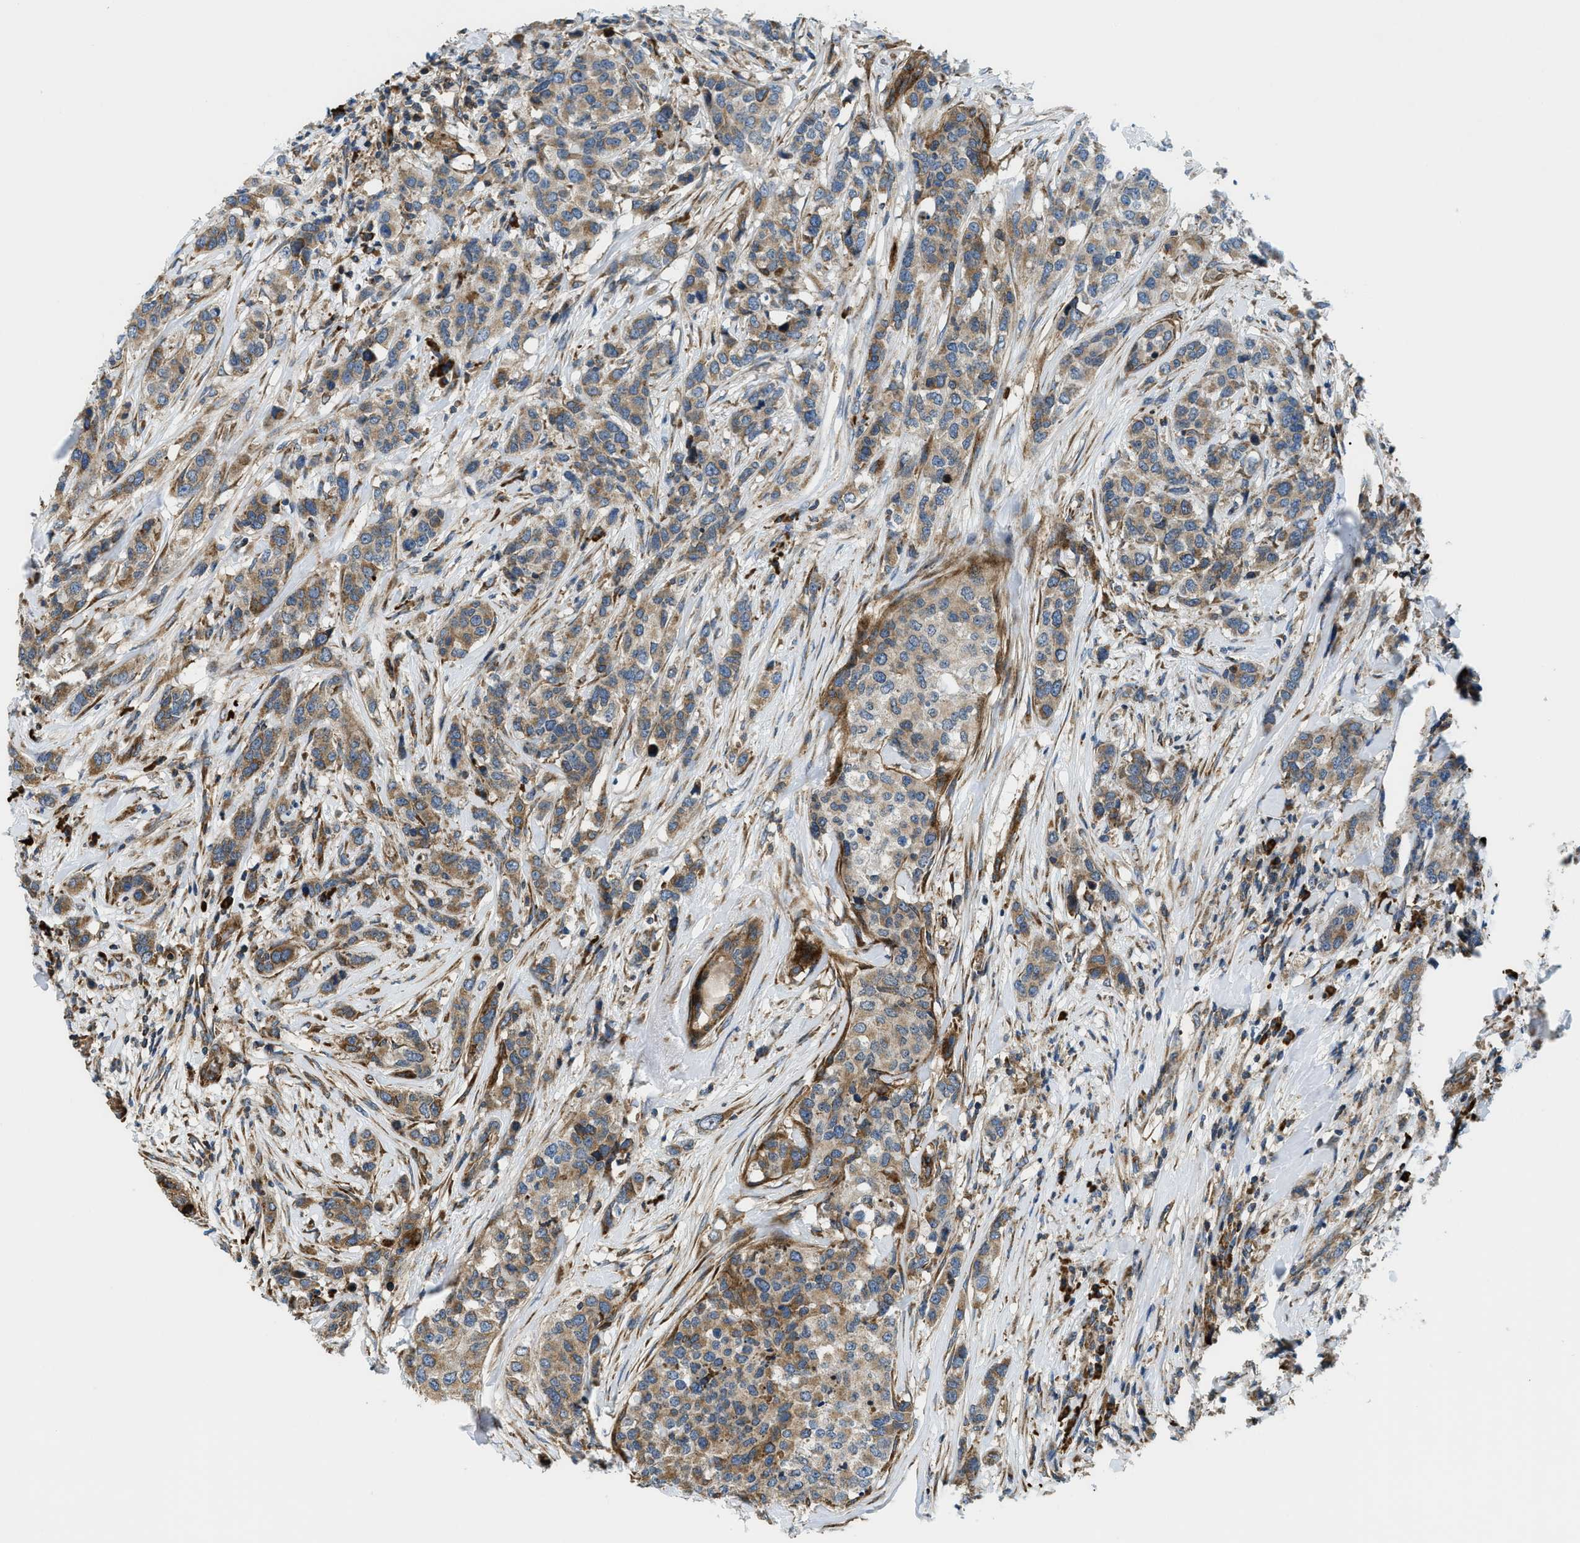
{"staining": {"intensity": "moderate", "quantity": ">75%", "location": "cytoplasmic/membranous"}, "tissue": "breast cancer", "cell_type": "Tumor cells", "image_type": "cancer", "snomed": [{"axis": "morphology", "description": "Lobular carcinoma"}, {"axis": "topography", "description": "Breast"}], "caption": "Immunohistochemistry (IHC) micrograph of breast lobular carcinoma stained for a protein (brown), which shows medium levels of moderate cytoplasmic/membranous expression in approximately >75% of tumor cells.", "gene": "CSPG4", "patient": {"sex": "female", "age": 59}}